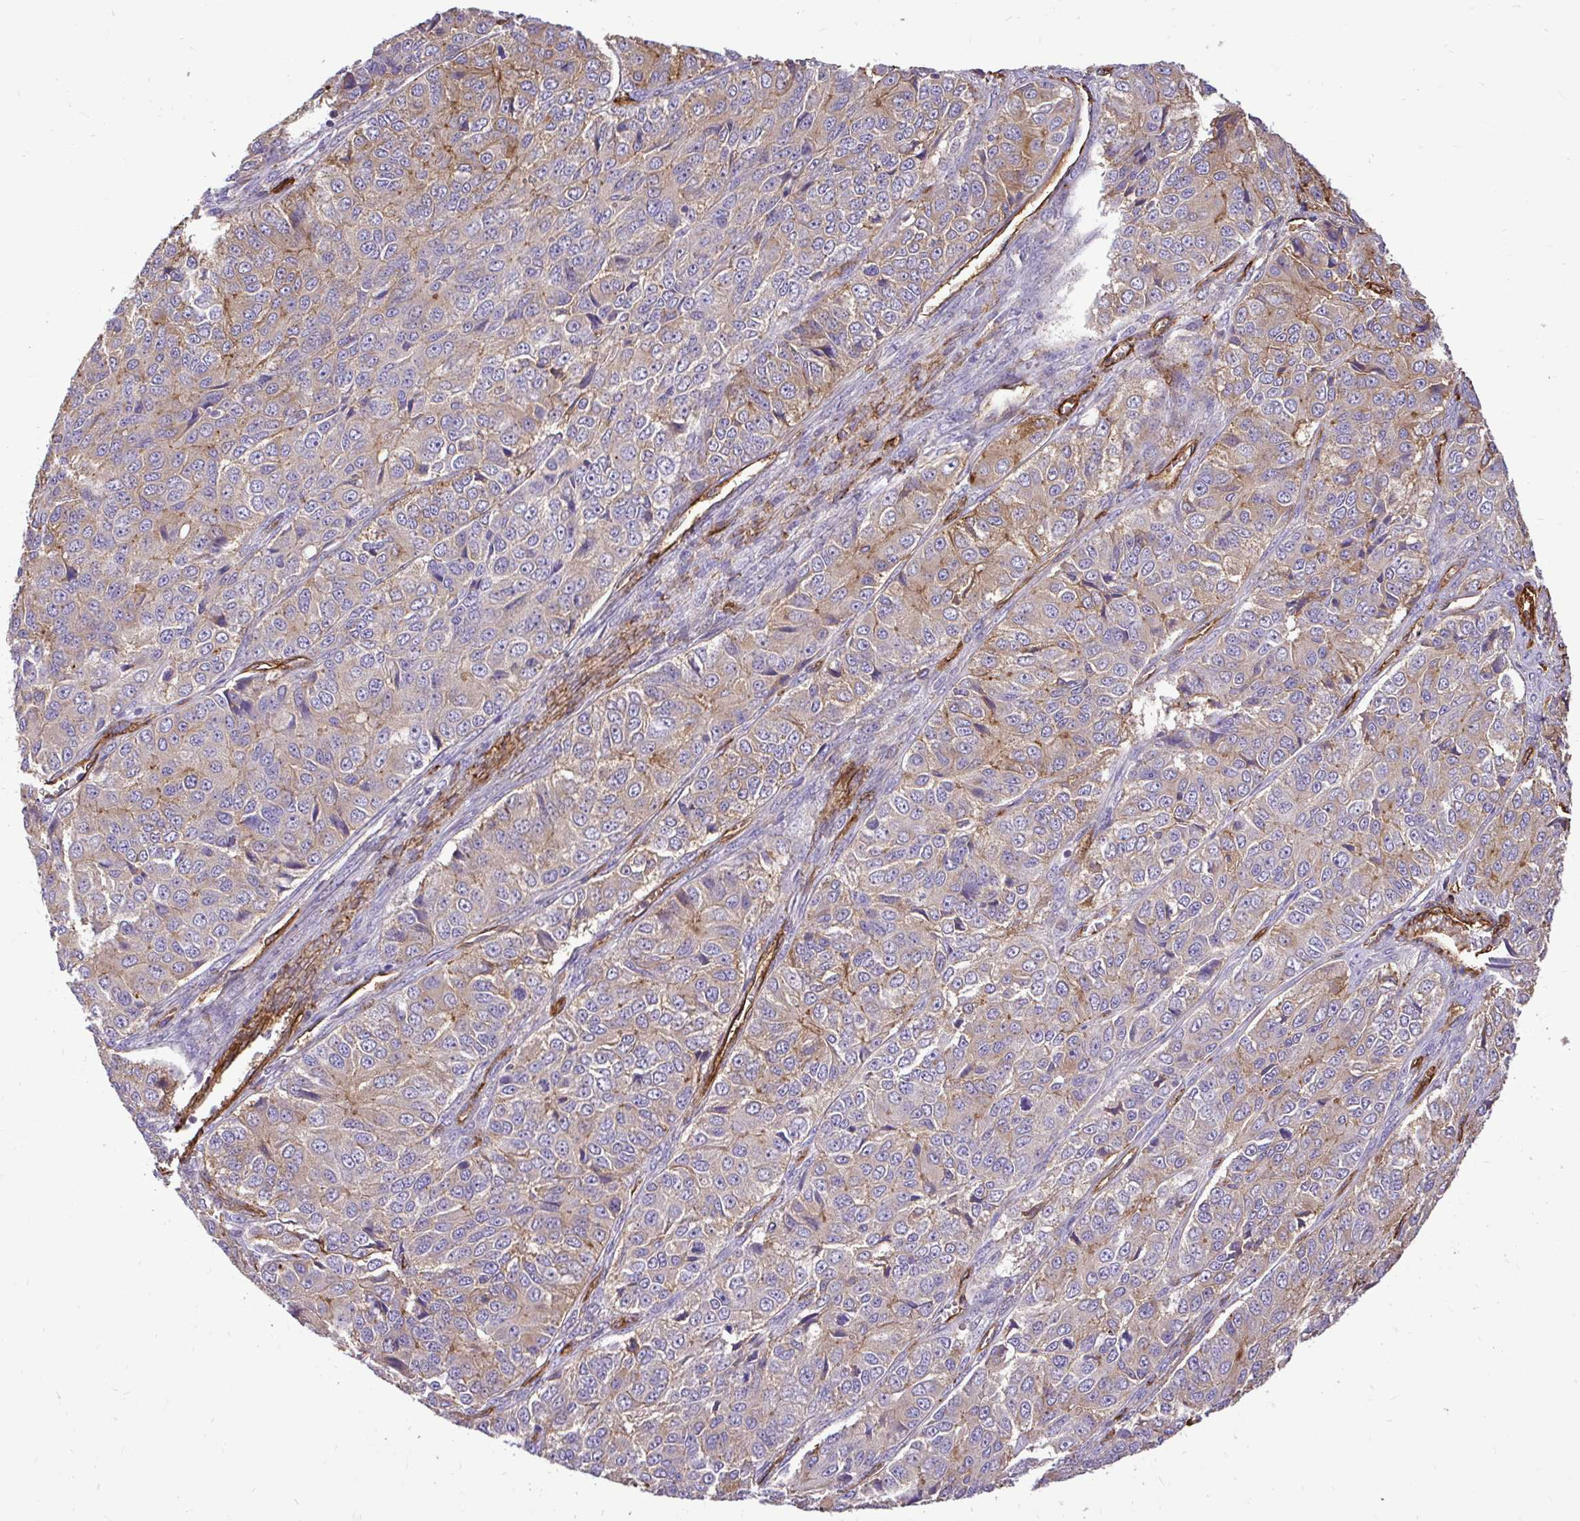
{"staining": {"intensity": "moderate", "quantity": "25%-75%", "location": "cytoplasmic/membranous"}, "tissue": "ovarian cancer", "cell_type": "Tumor cells", "image_type": "cancer", "snomed": [{"axis": "morphology", "description": "Carcinoma, endometroid"}, {"axis": "topography", "description": "Ovary"}], "caption": "Human ovarian cancer (endometroid carcinoma) stained with a protein marker reveals moderate staining in tumor cells.", "gene": "PTPRK", "patient": {"sex": "female", "age": 51}}